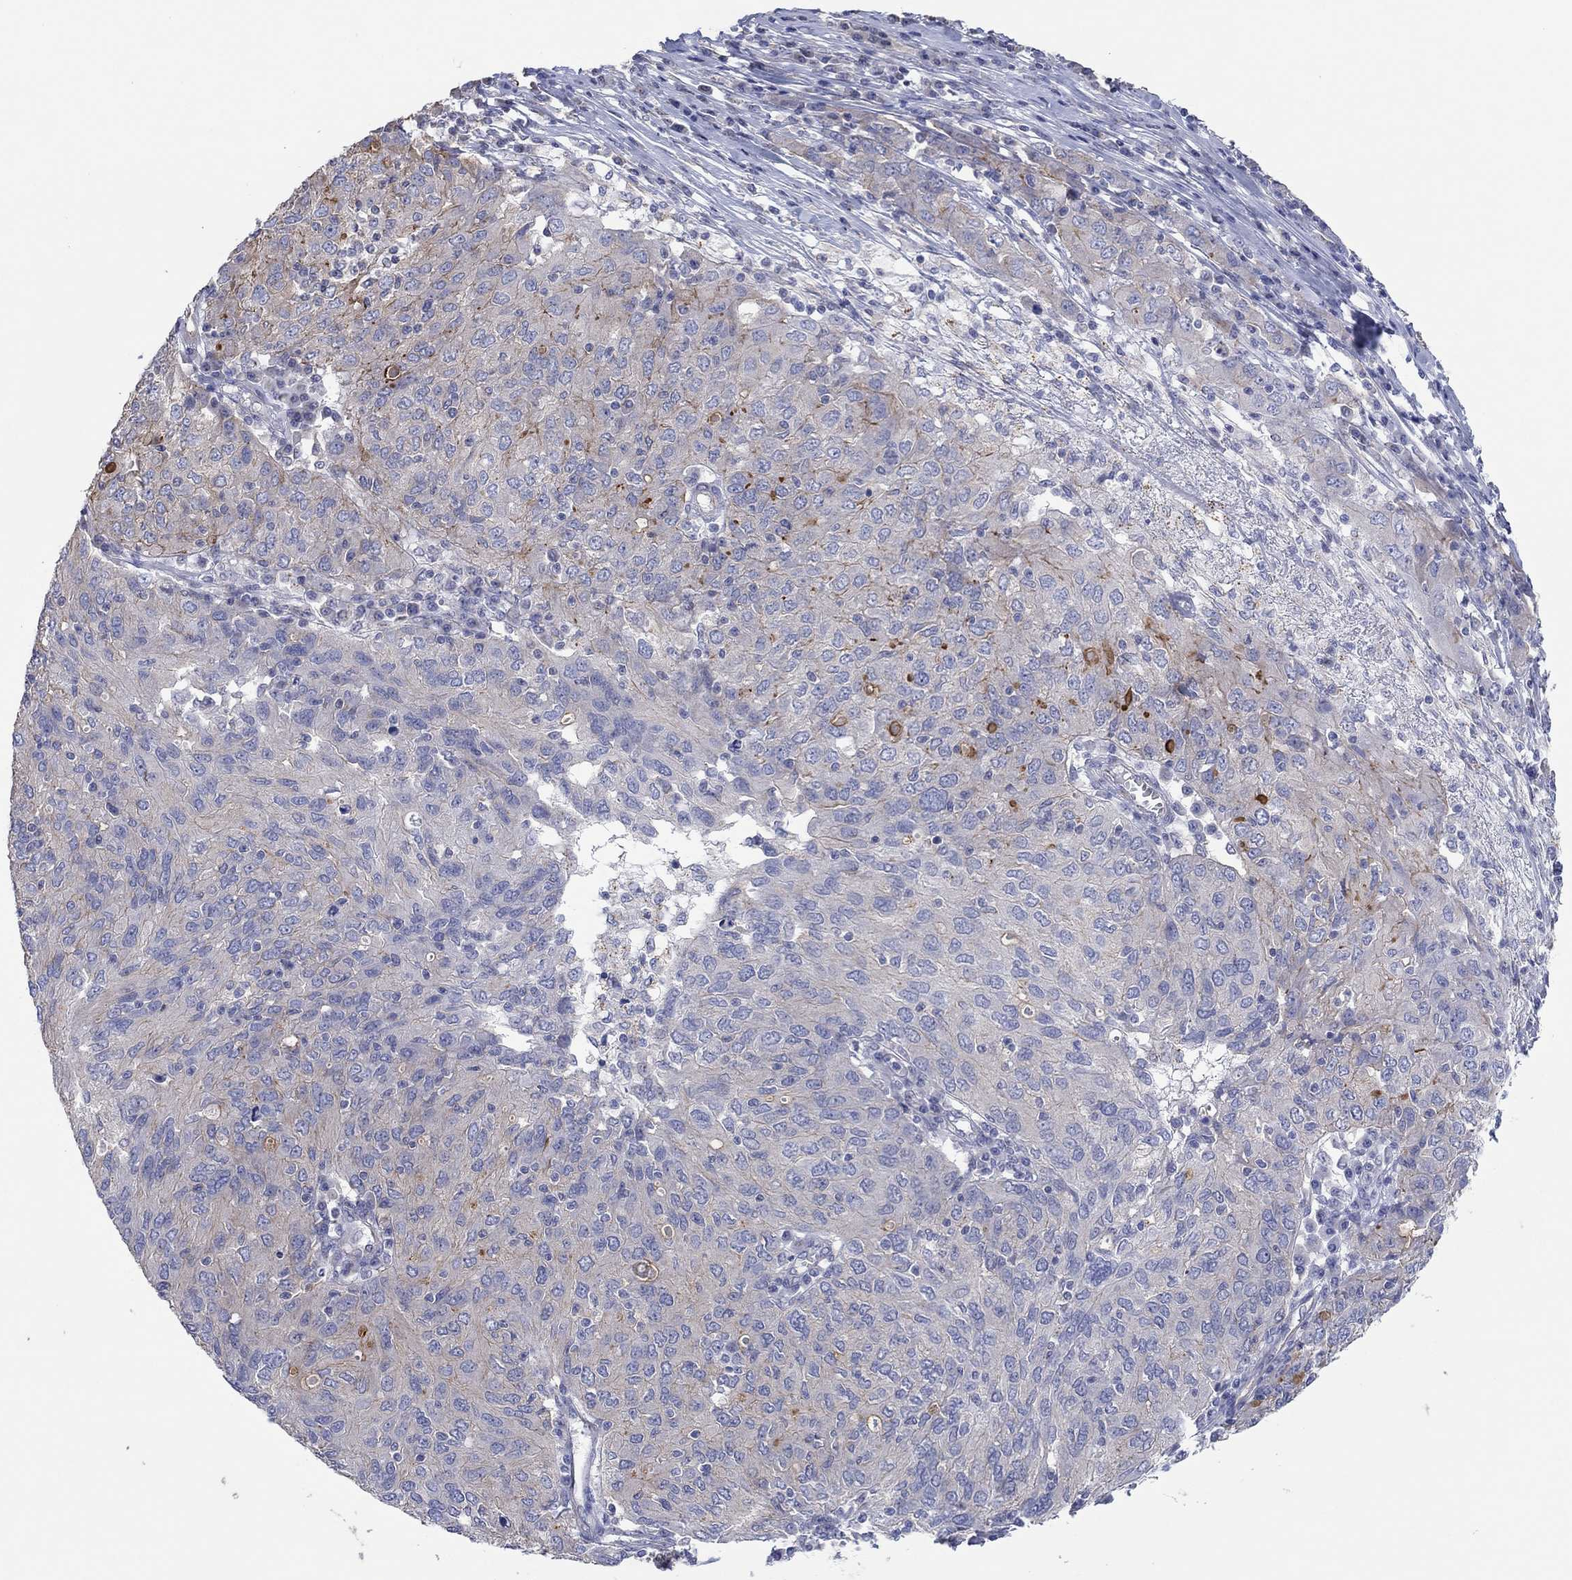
{"staining": {"intensity": "strong", "quantity": "<25%", "location": "cytoplasmic/membranous"}, "tissue": "ovarian cancer", "cell_type": "Tumor cells", "image_type": "cancer", "snomed": [{"axis": "morphology", "description": "Carcinoma, endometroid"}, {"axis": "topography", "description": "Ovary"}], "caption": "IHC image of neoplastic tissue: human ovarian cancer stained using immunohistochemistry reveals medium levels of strong protein expression localized specifically in the cytoplasmic/membranous of tumor cells, appearing as a cytoplasmic/membranous brown color.", "gene": "TPRN", "patient": {"sex": "female", "age": 50}}